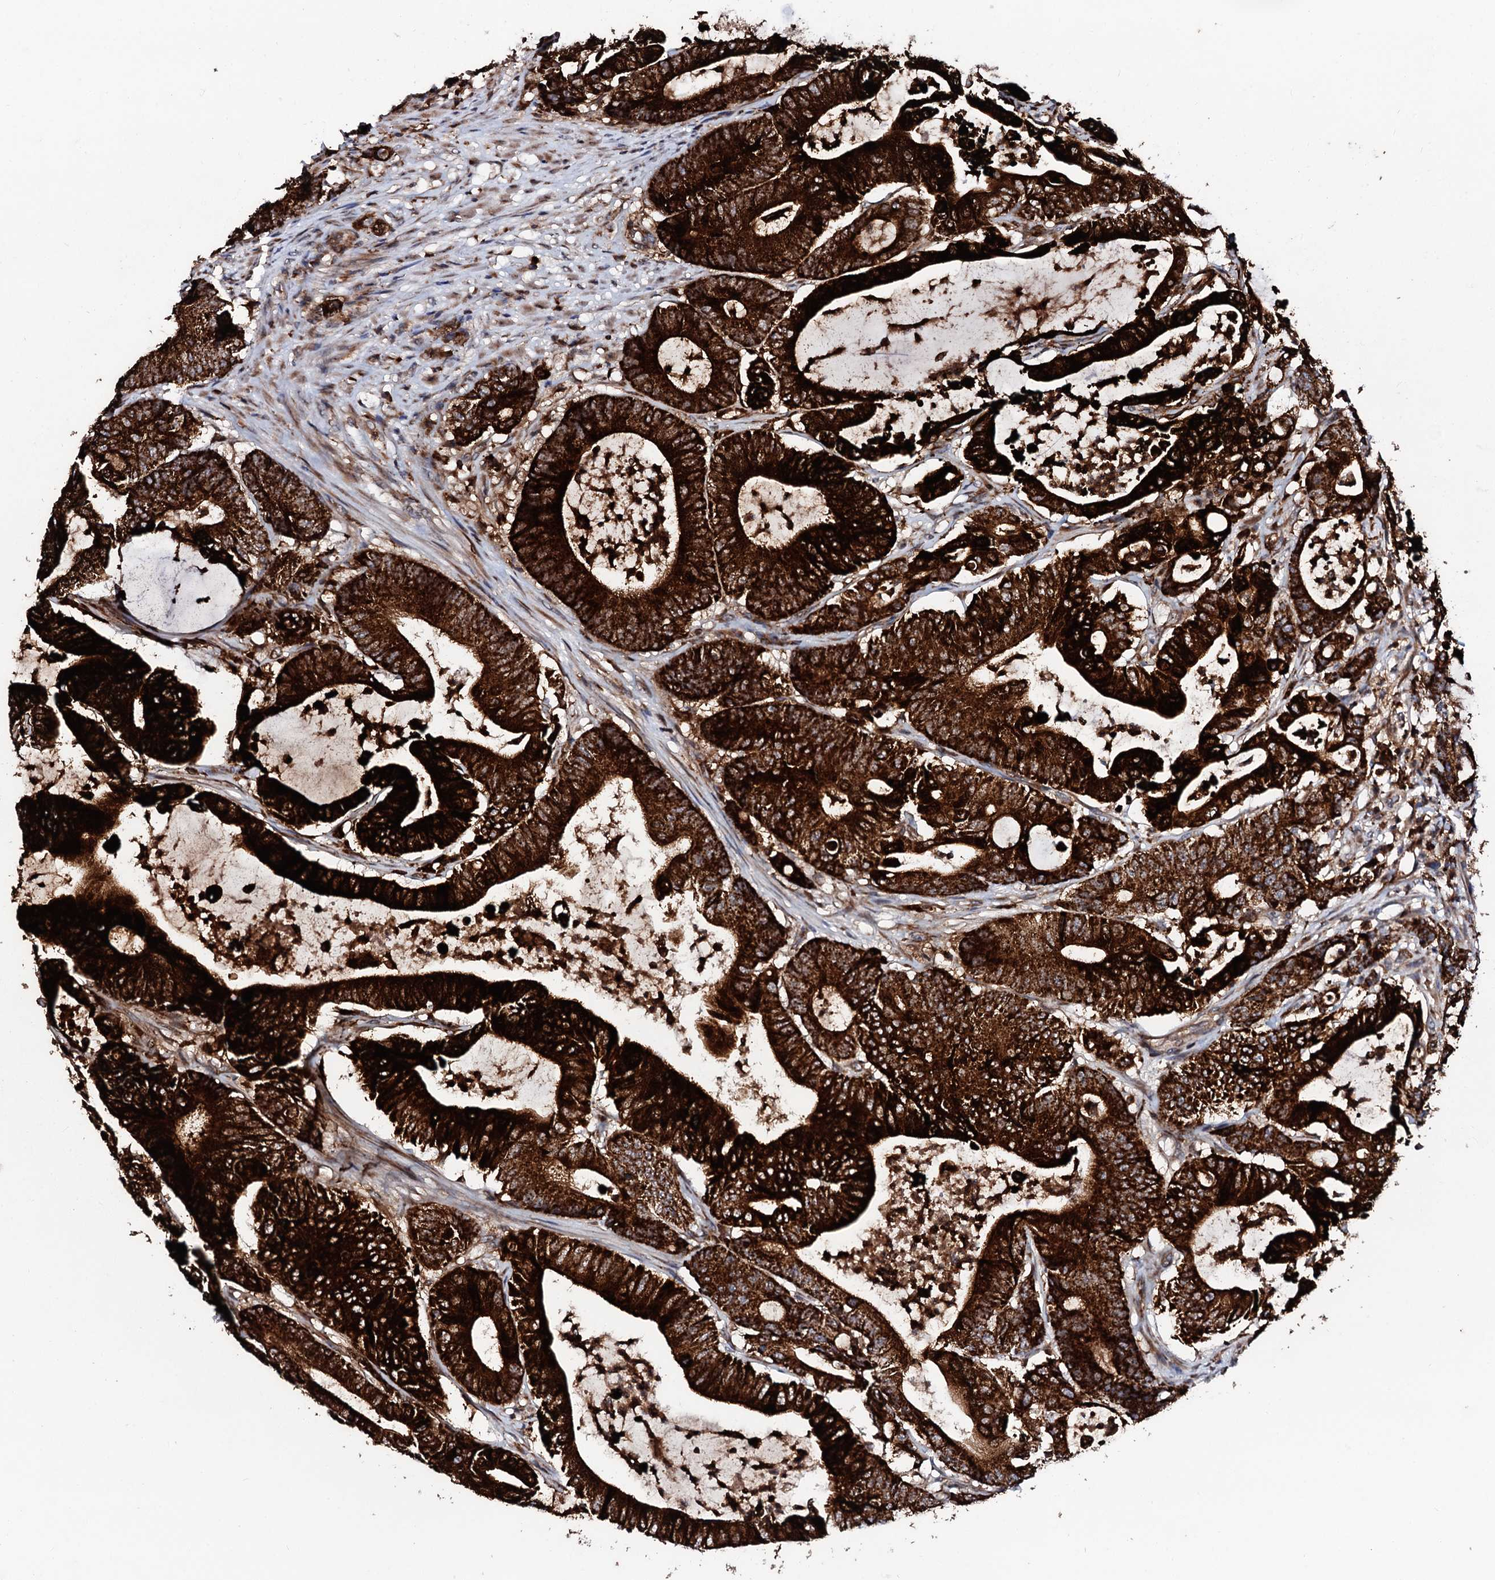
{"staining": {"intensity": "strong", "quantity": ">75%", "location": "cytoplasmic/membranous"}, "tissue": "colorectal cancer", "cell_type": "Tumor cells", "image_type": "cancer", "snomed": [{"axis": "morphology", "description": "Adenocarcinoma, NOS"}, {"axis": "topography", "description": "Colon"}], "caption": "Human adenocarcinoma (colorectal) stained for a protein (brown) reveals strong cytoplasmic/membranous positive staining in about >75% of tumor cells.", "gene": "SDHAF2", "patient": {"sex": "female", "age": 84}}